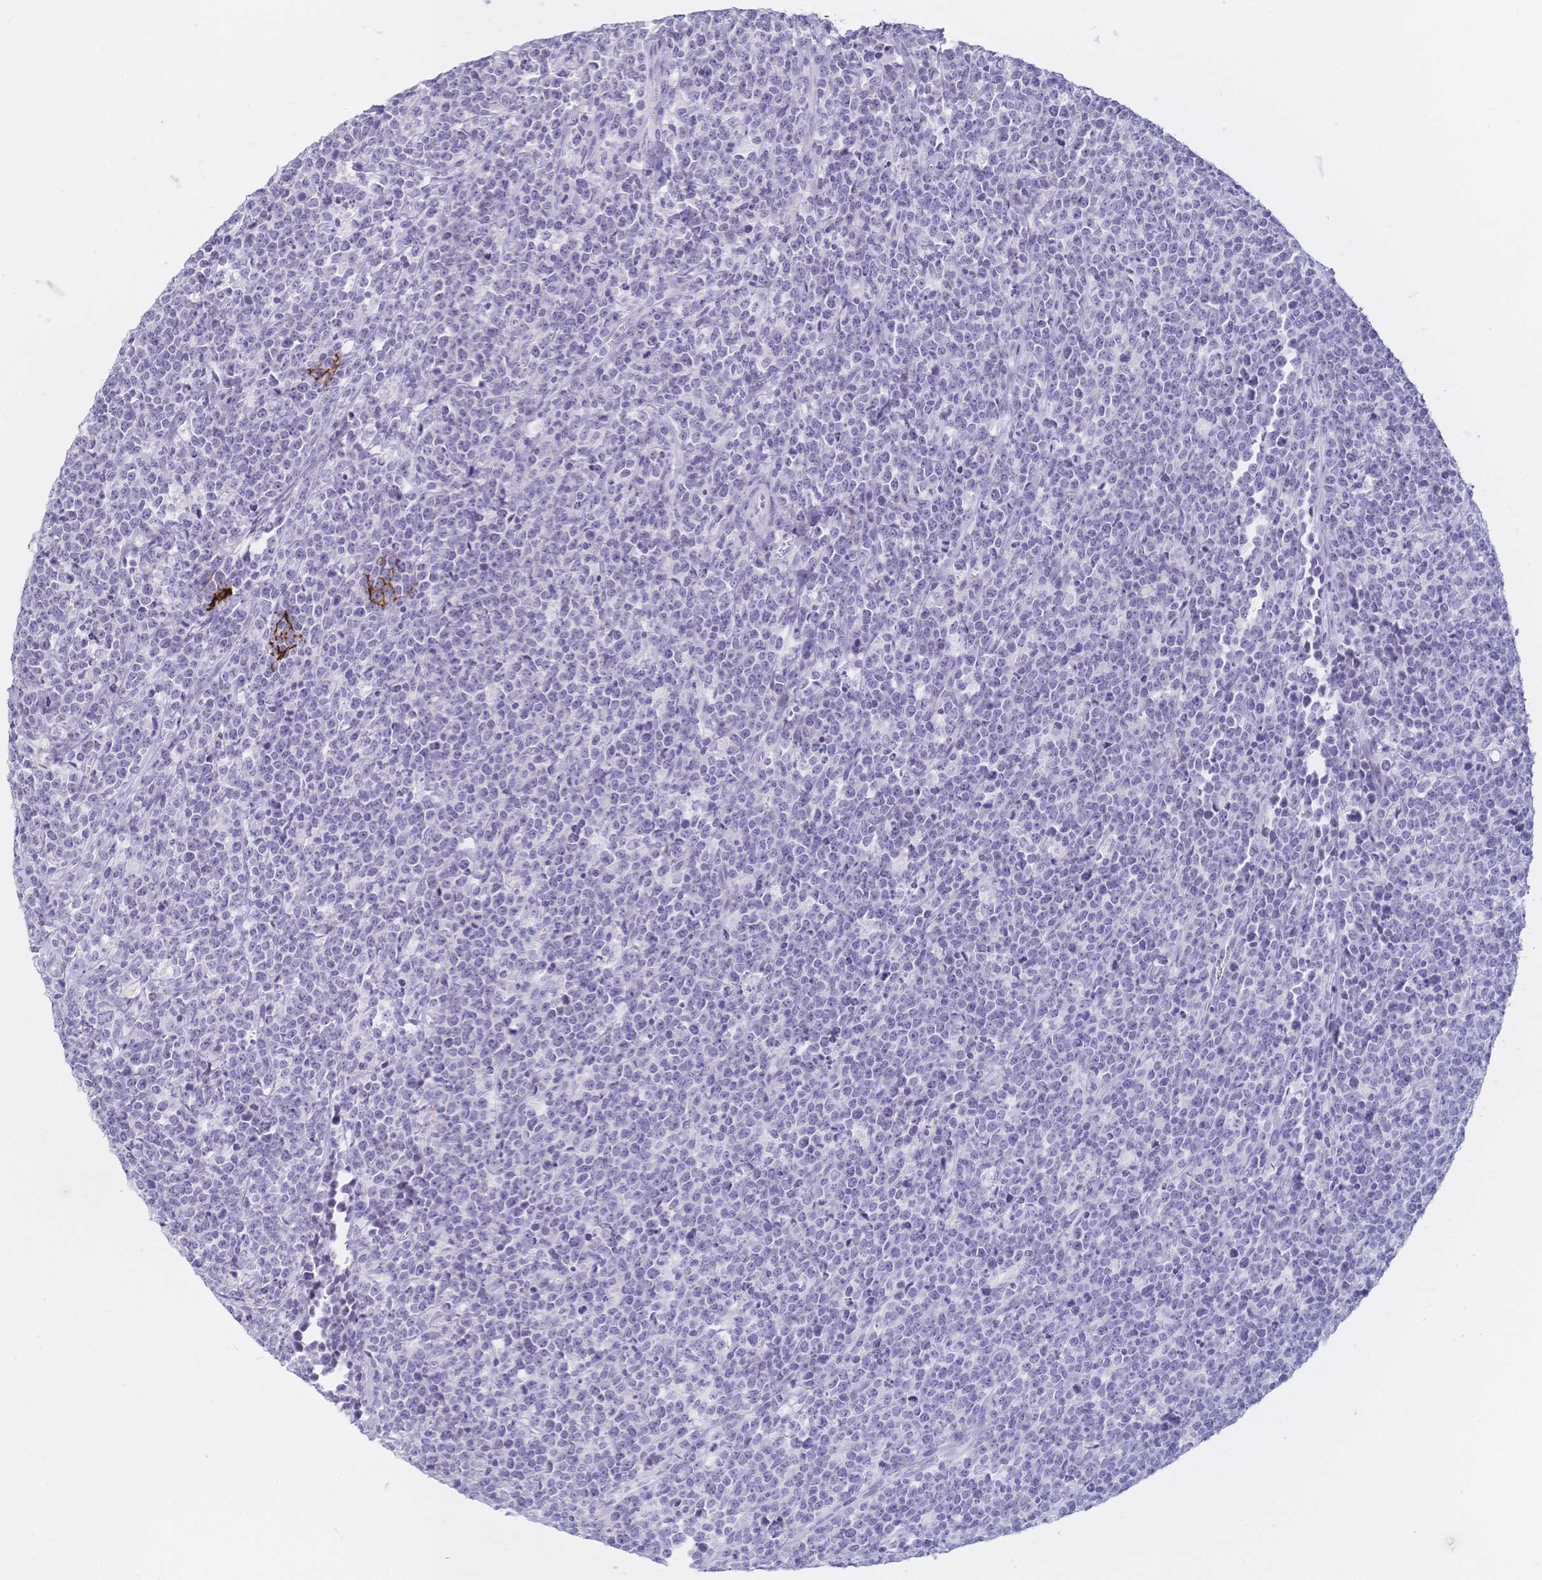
{"staining": {"intensity": "negative", "quantity": "none", "location": "none"}, "tissue": "lymphoma", "cell_type": "Tumor cells", "image_type": "cancer", "snomed": [{"axis": "morphology", "description": "Malignant lymphoma, non-Hodgkin's type, High grade"}, {"axis": "topography", "description": "Small intestine"}], "caption": "A micrograph of lymphoma stained for a protein reveals no brown staining in tumor cells.", "gene": "CR2", "patient": {"sex": "female", "age": 56}}